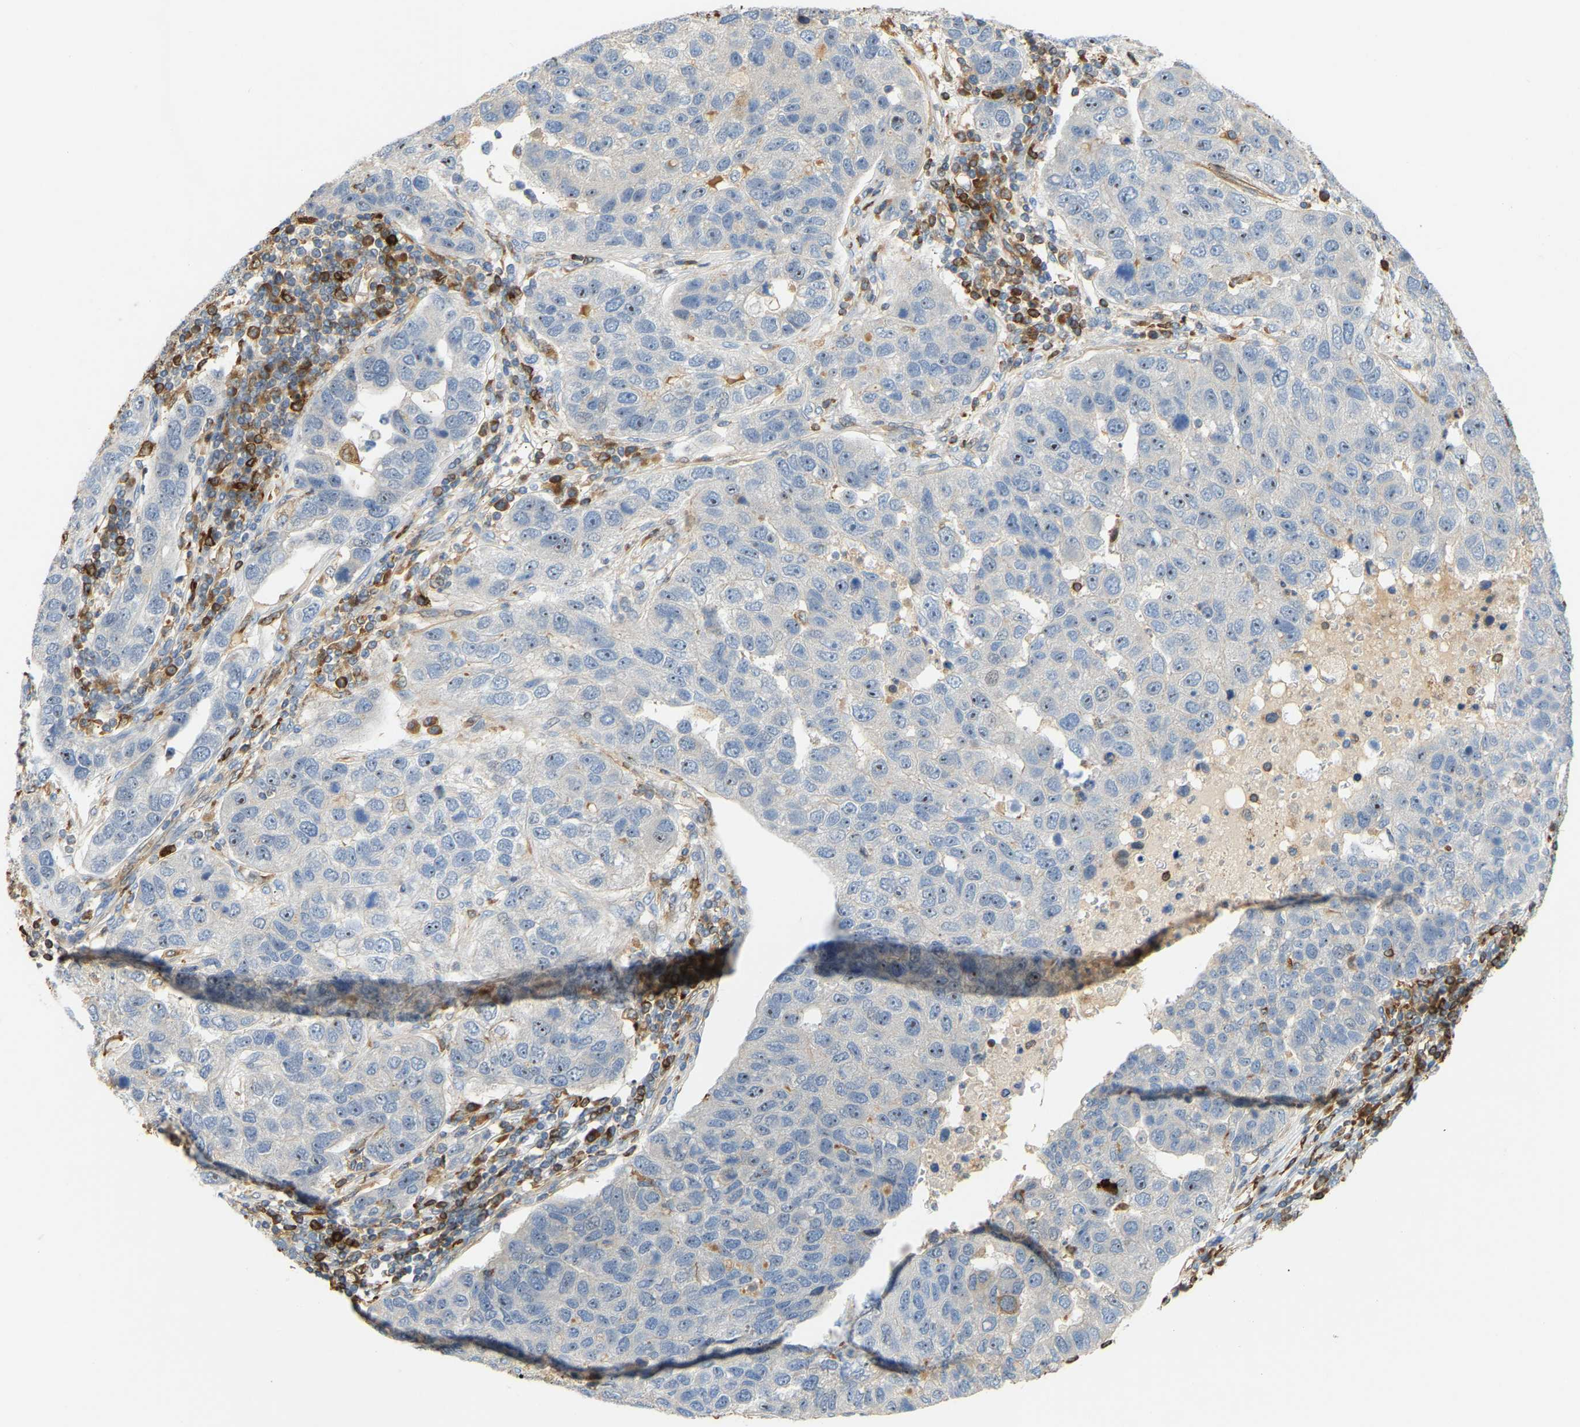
{"staining": {"intensity": "weak", "quantity": "<25%", "location": "nuclear"}, "tissue": "pancreatic cancer", "cell_type": "Tumor cells", "image_type": "cancer", "snomed": [{"axis": "morphology", "description": "Adenocarcinoma, NOS"}, {"axis": "topography", "description": "Pancreas"}], "caption": "The histopathology image shows no significant expression in tumor cells of pancreatic cancer.", "gene": "PLCG2", "patient": {"sex": "female", "age": 61}}